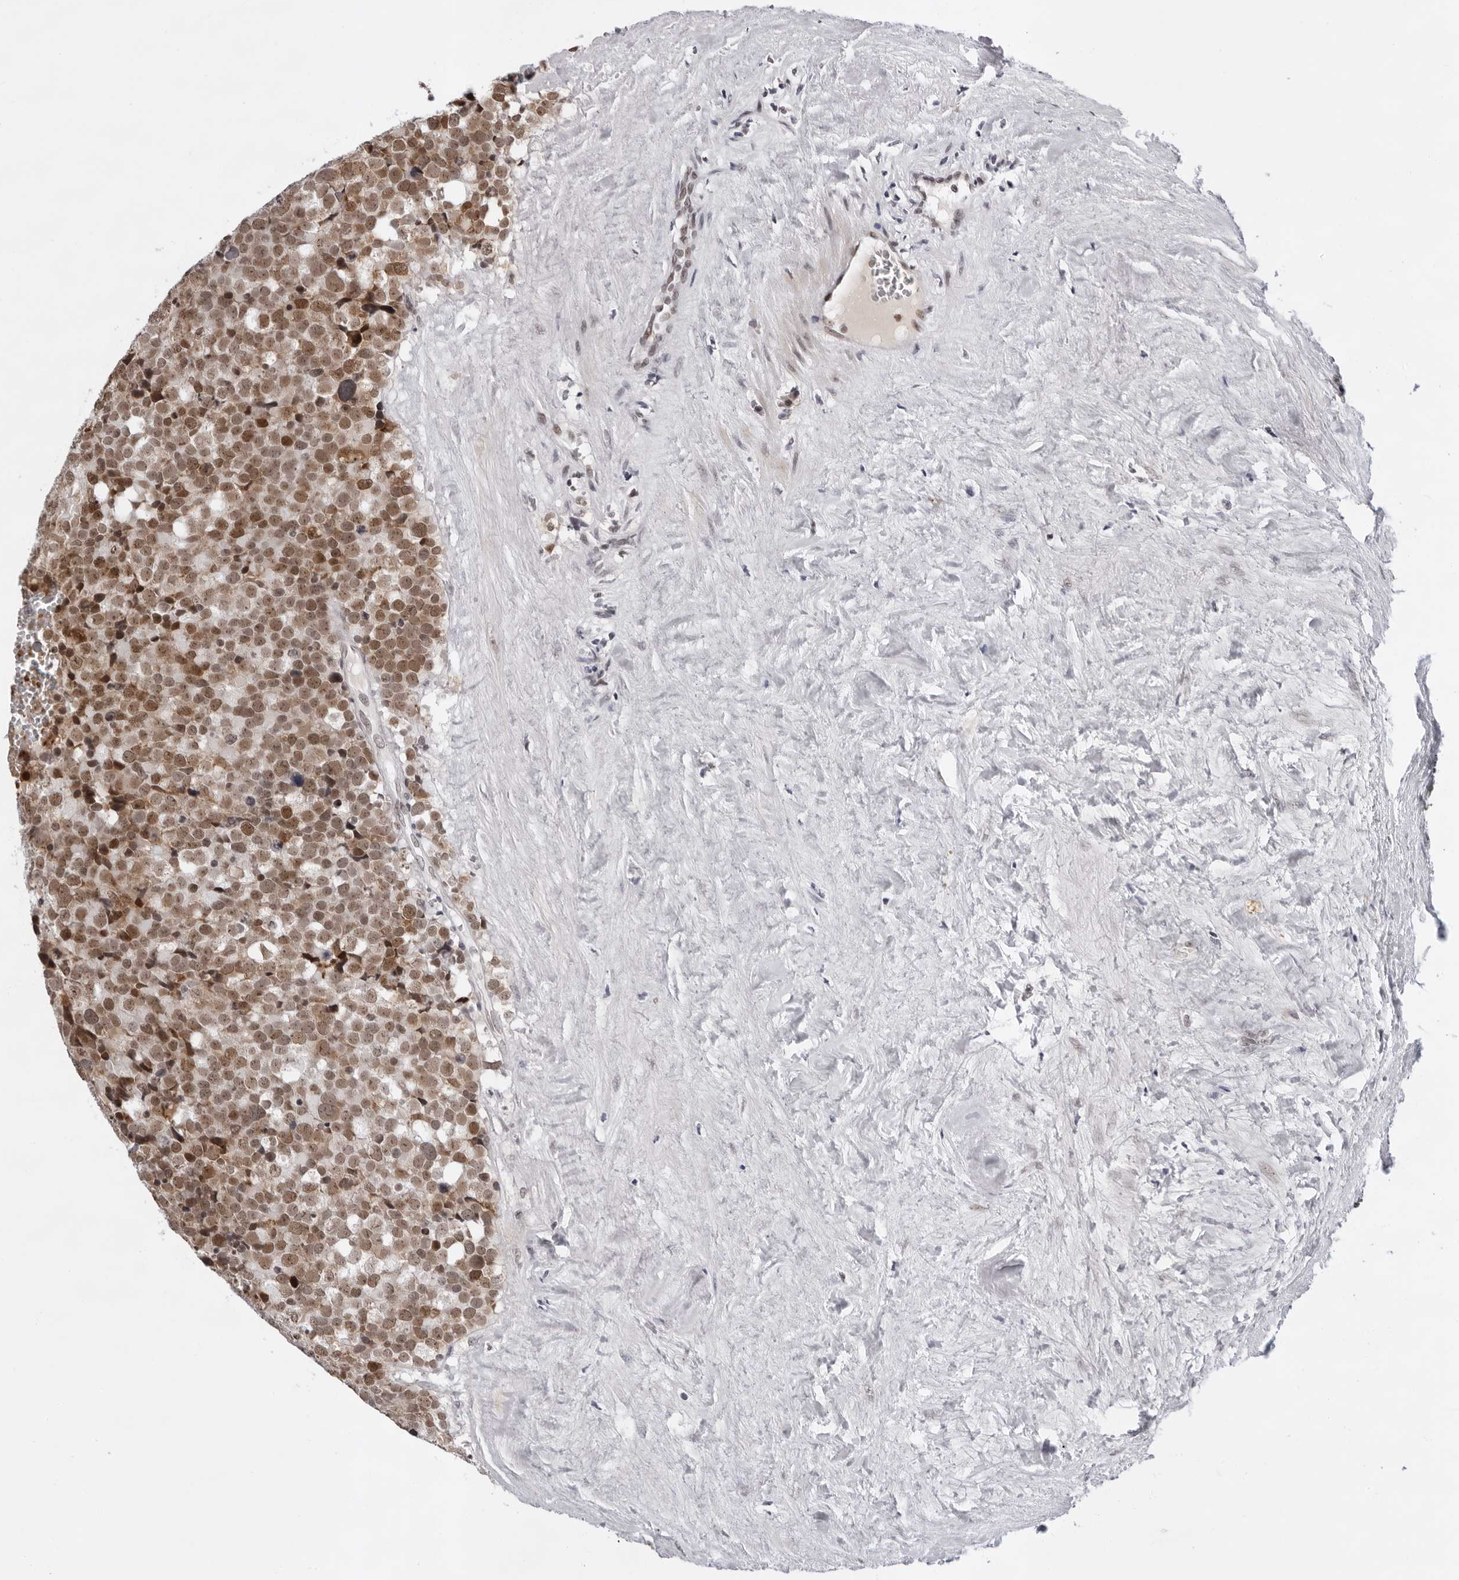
{"staining": {"intensity": "moderate", "quantity": ">75%", "location": "nuclear"}, "tissue": "testis cancer", "cell_type": "Tumor cells", "image_type": "cancer", "snomed": [{"axis": "morphology", "description": "Seminoma, NOS"}, {"axis": "topography", "description": "Testis"}], "caption": "Immunohistochemistry of testis cancer demonstrates medium levels of moderate nuclear staining in about >75% of tumor cells.", "gene": "USP1", "patient": {"sex": "male", "age": 71}}